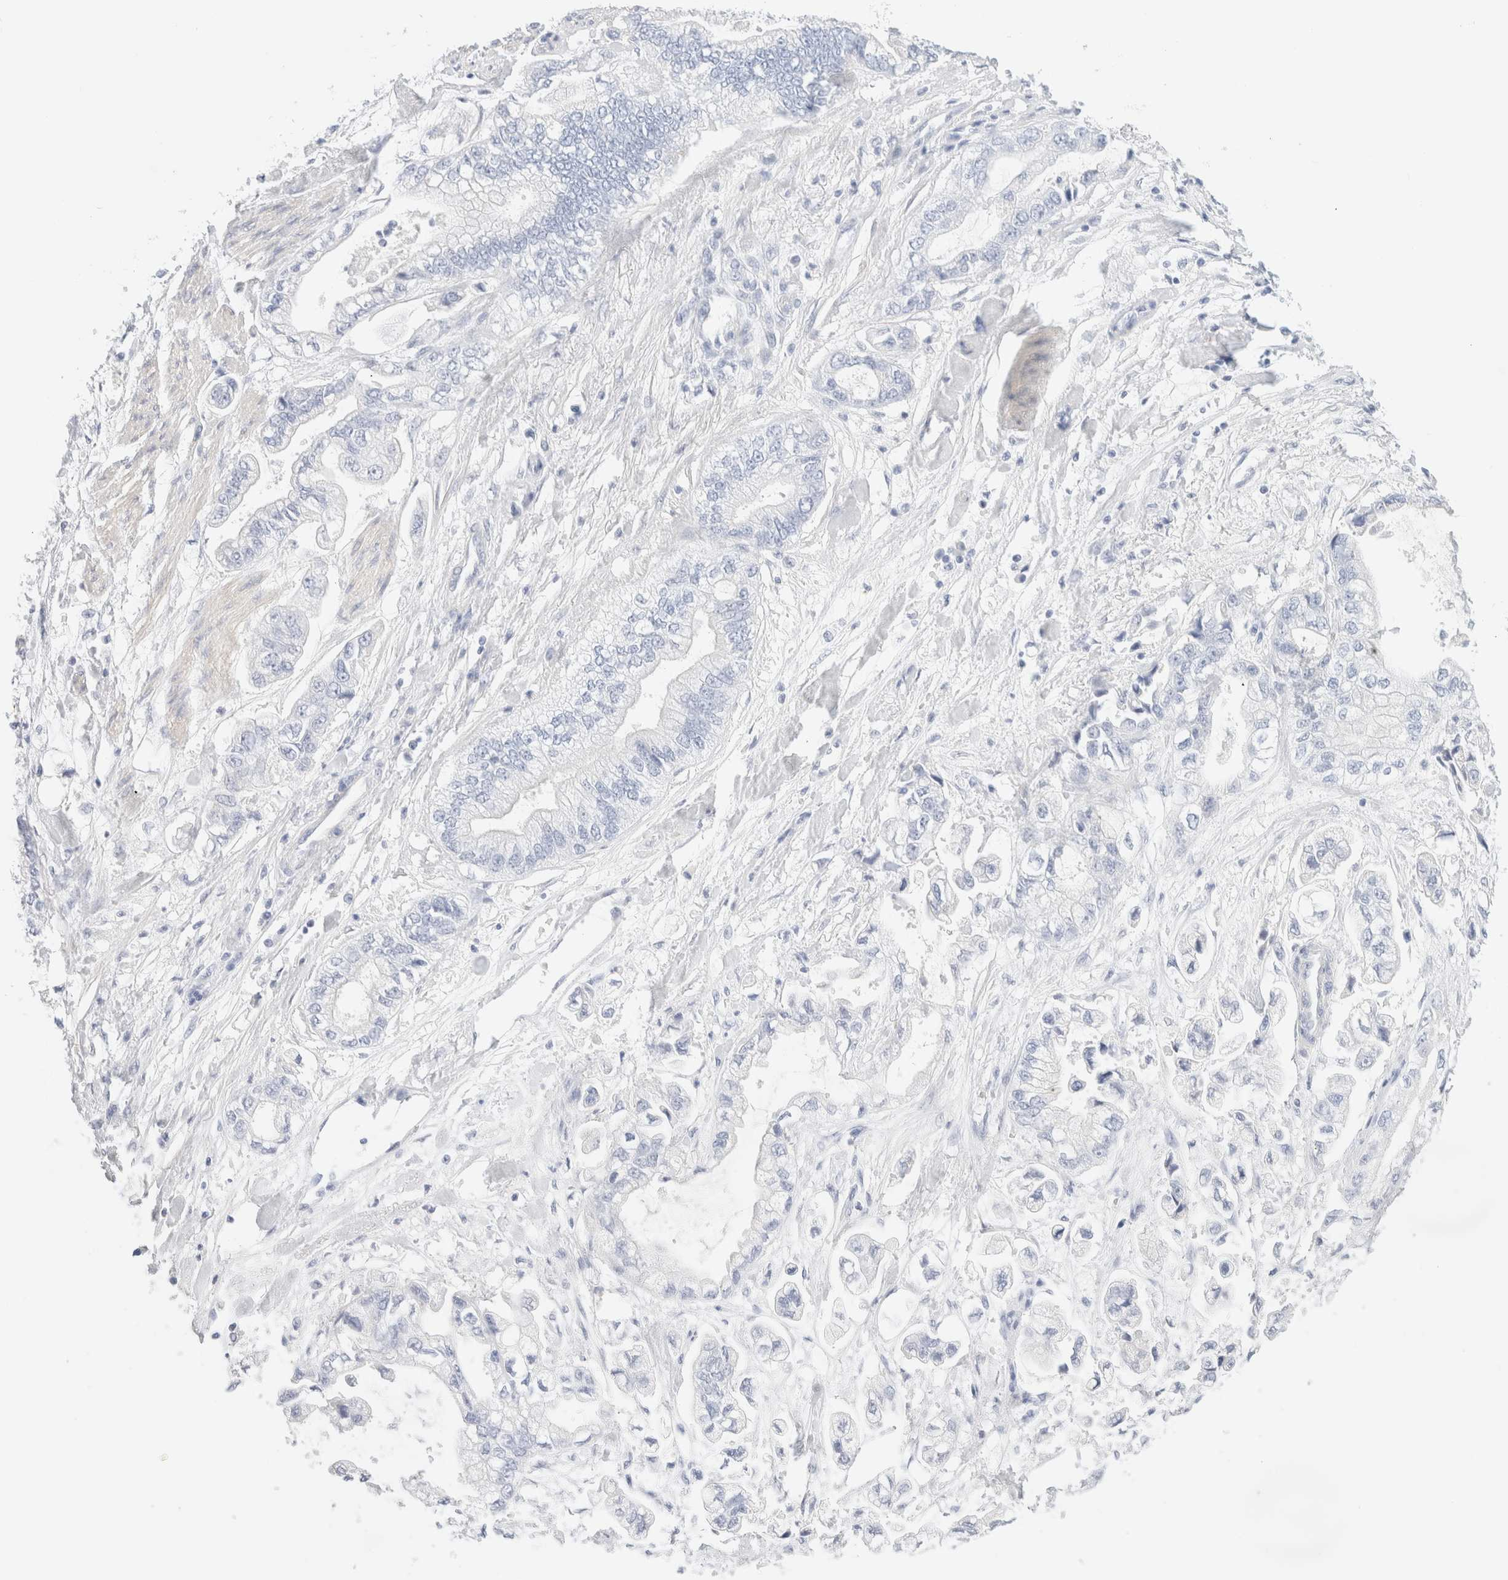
{"staining": {"intensity": "negative", "quantity": "none", "location": "none"}, "tissue": "stomach cancer", "cell_type": "Tumor cells", "image_type": "cancer", "snomed": [{"axis": "morphology", "description": "Normal tissue, NOS"}, {"axis": "morphology", "description": "Adenocarcinoma, NOS"}, {"axis": "topography", "description": "Stomach"}], "caption": "There is no significant expression in tumor cells of stomach cancer (adenocarcinoma).", "gene": "DPYS", "patient": {"sex": "male", "age": 62}}